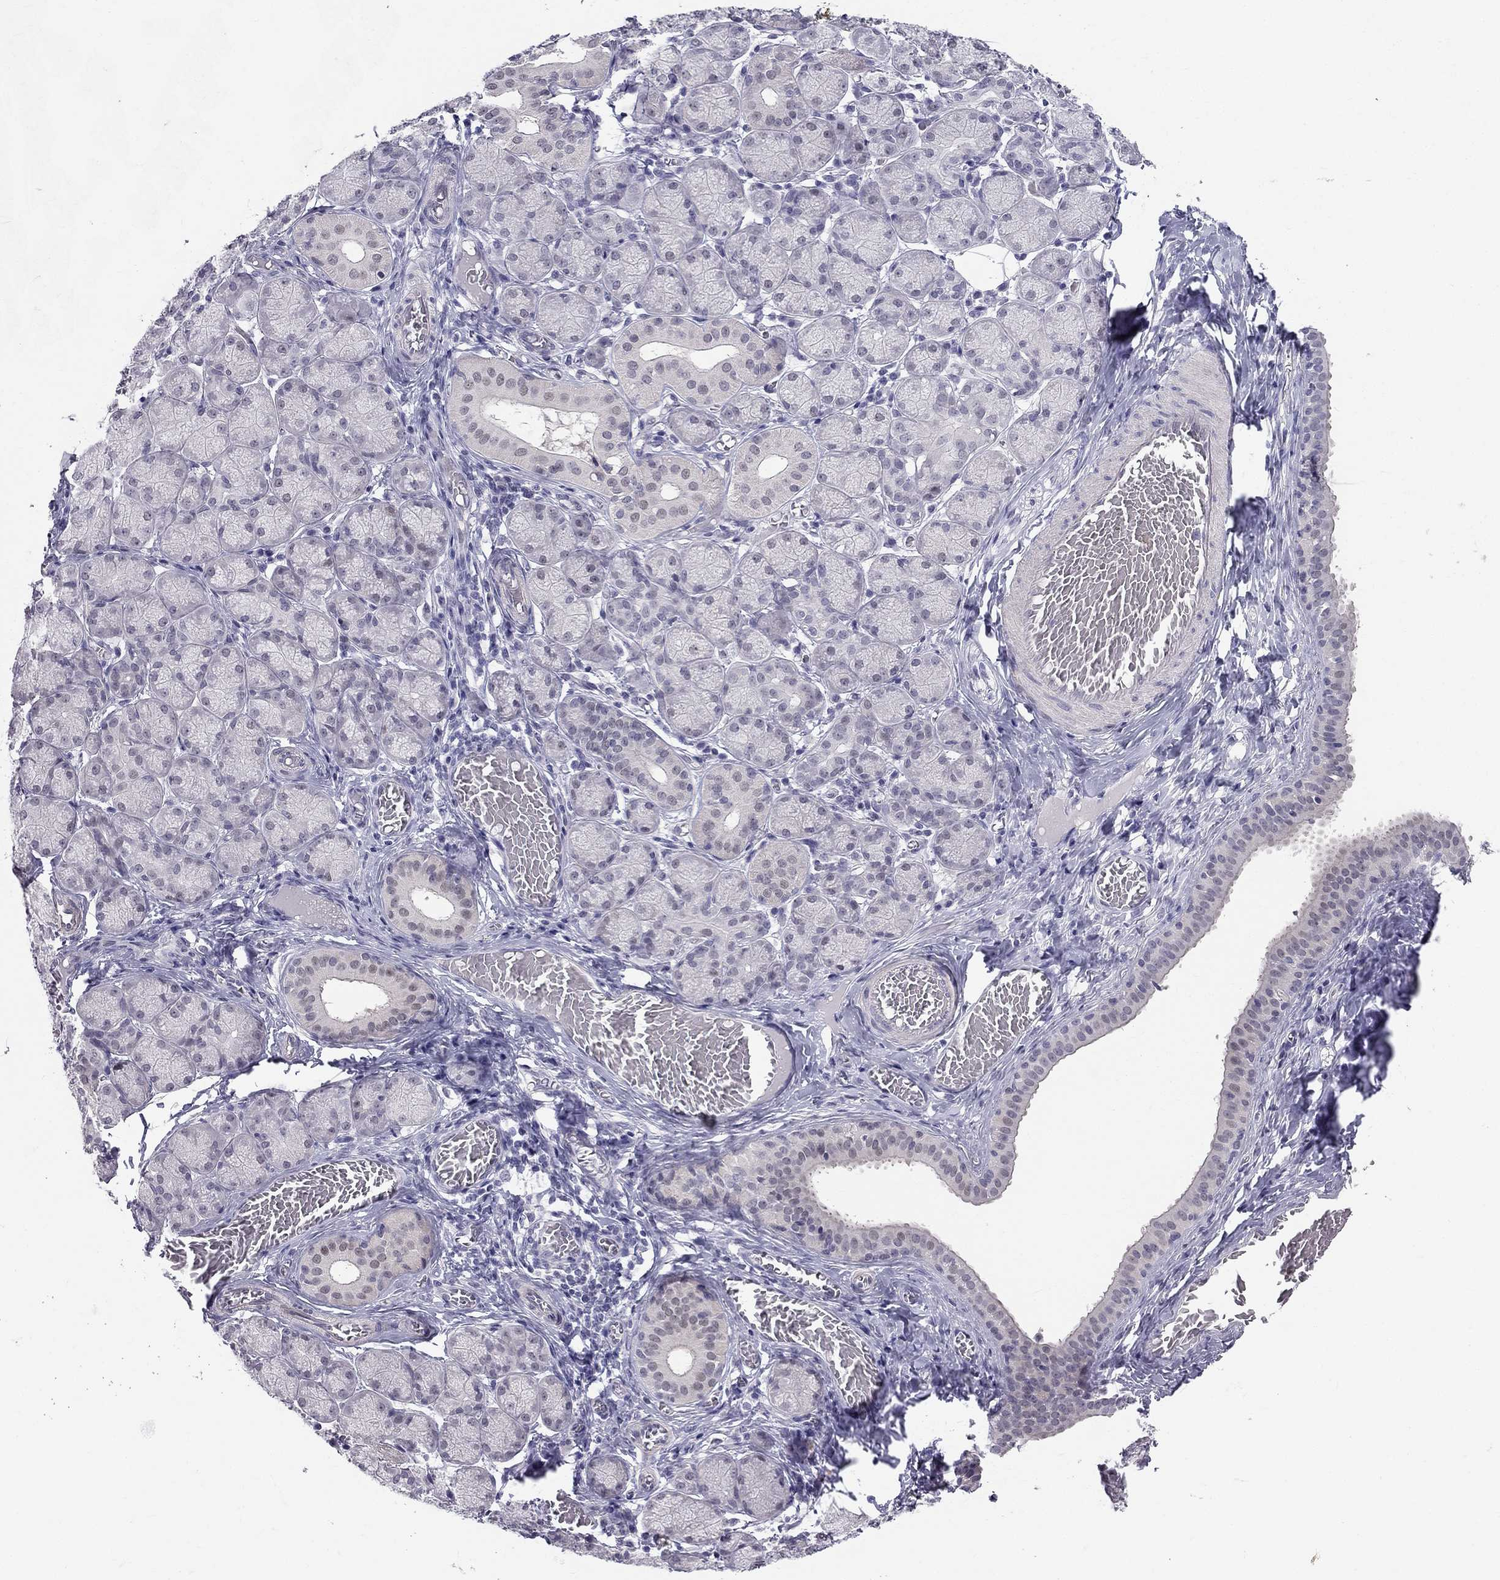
{"staining": {"intensity": "negative", "quantity": "none", "location": "none"}, "tissue": "salivary gland", "cell_type": "Glandular cells", "image_type": "normal", "snomed": [{"axis": "morphology", "description": "Normal tissue, NOS"}, {"axis": "topography", "description": "Salivary gland"}, {"axis": "topography", "description": "Peripheral nerve tissue"}], "caption": "This is an IHC micrograph of unremarkable salivary gland. There is no staining in glandular cells.", "gene": "BAG5", "patient": {"sex": "female", "age": 24}}